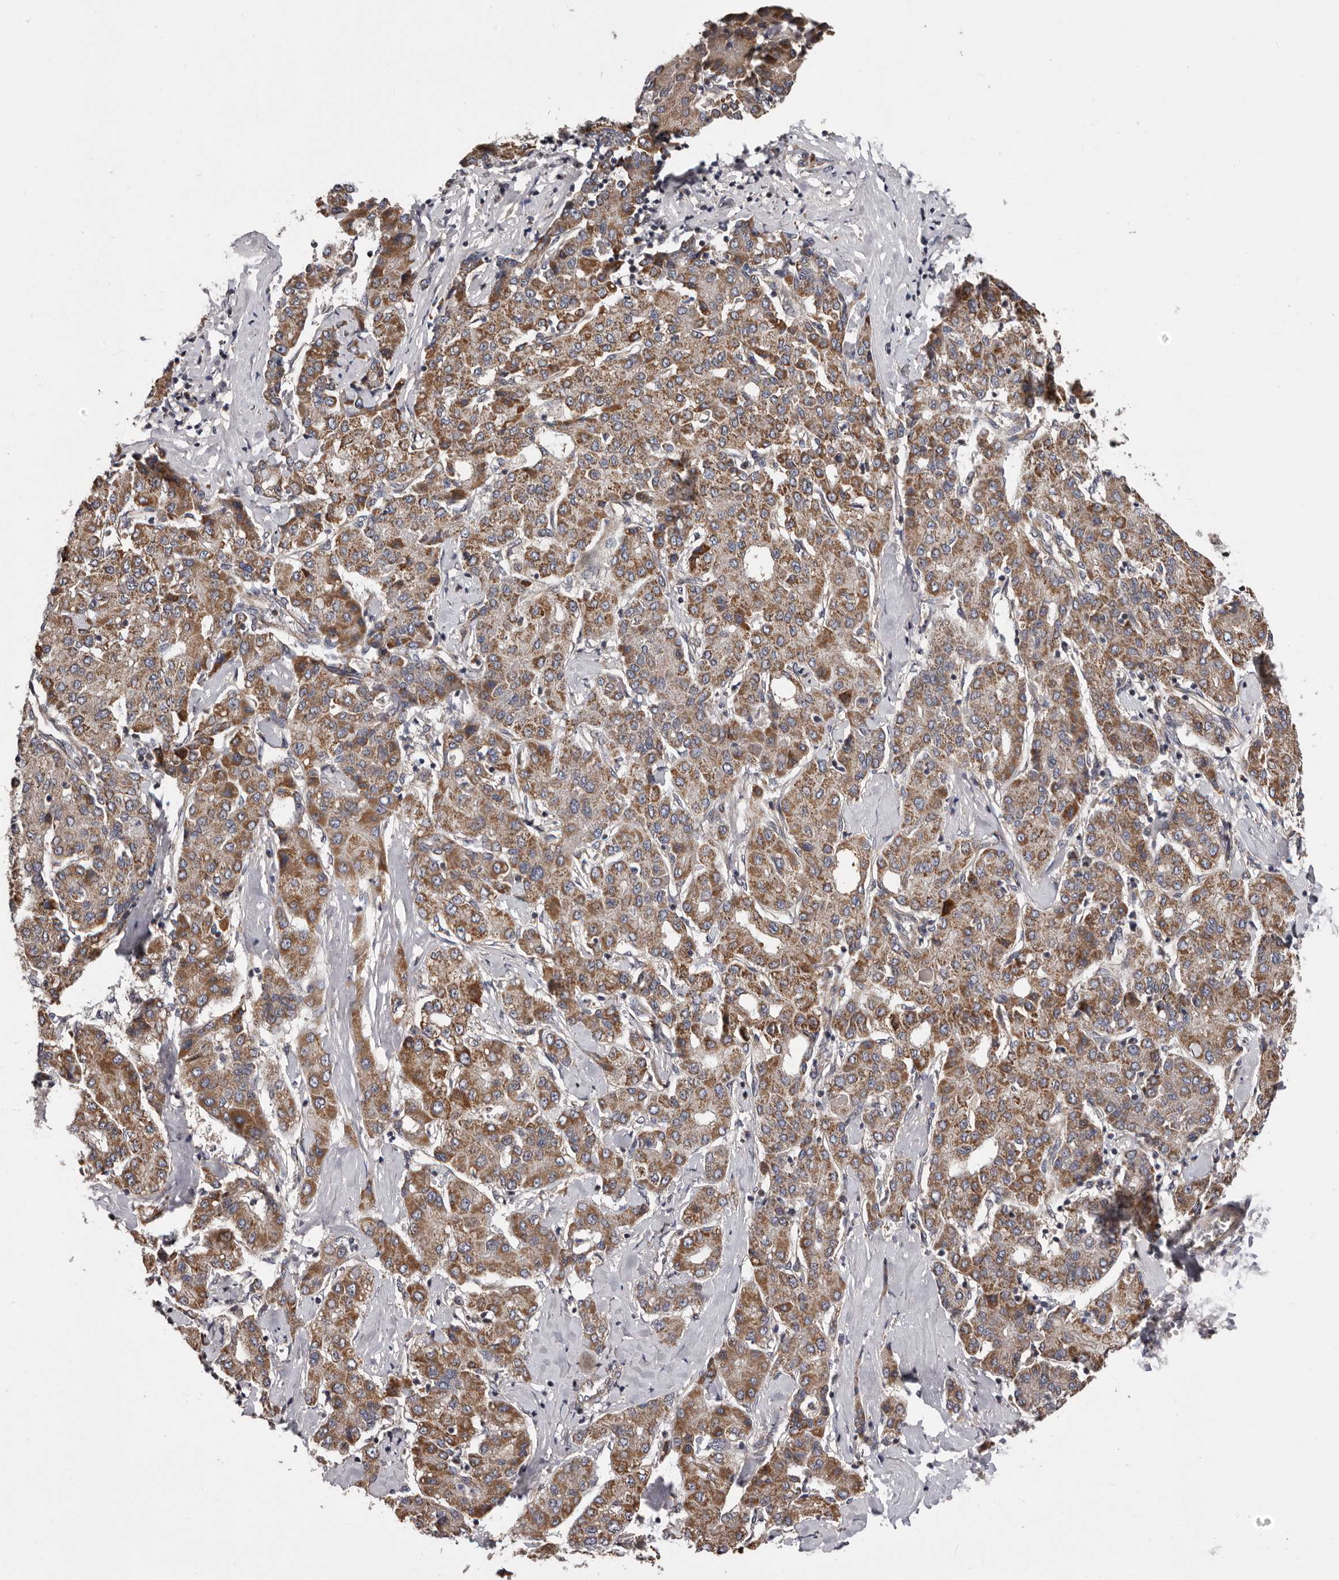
{"staining": {"intensity": "moderate", "quantity": ">75%", "location": "cytoplasmic/membranous"}, "tissue": "liver cancer", "cell_type": "Tumor cells", "image_type": "cancer", "snomed": [{"axis": "morphology", "description": "Carcinoma, Hepatocellular, NOS"}, {"axis": "topography", "description": "Liver"}], "caption": "This image exhibits hepatocellular carcinoma (liver) stained with IHC to label a protein in brown. The cytoplasmic/membranous of tumor cells show moderate positivity for the protein. Nuclei are counter-stained blue.", "gene": "VPS37A", "patient": {"sex": "male", "age": 65}}